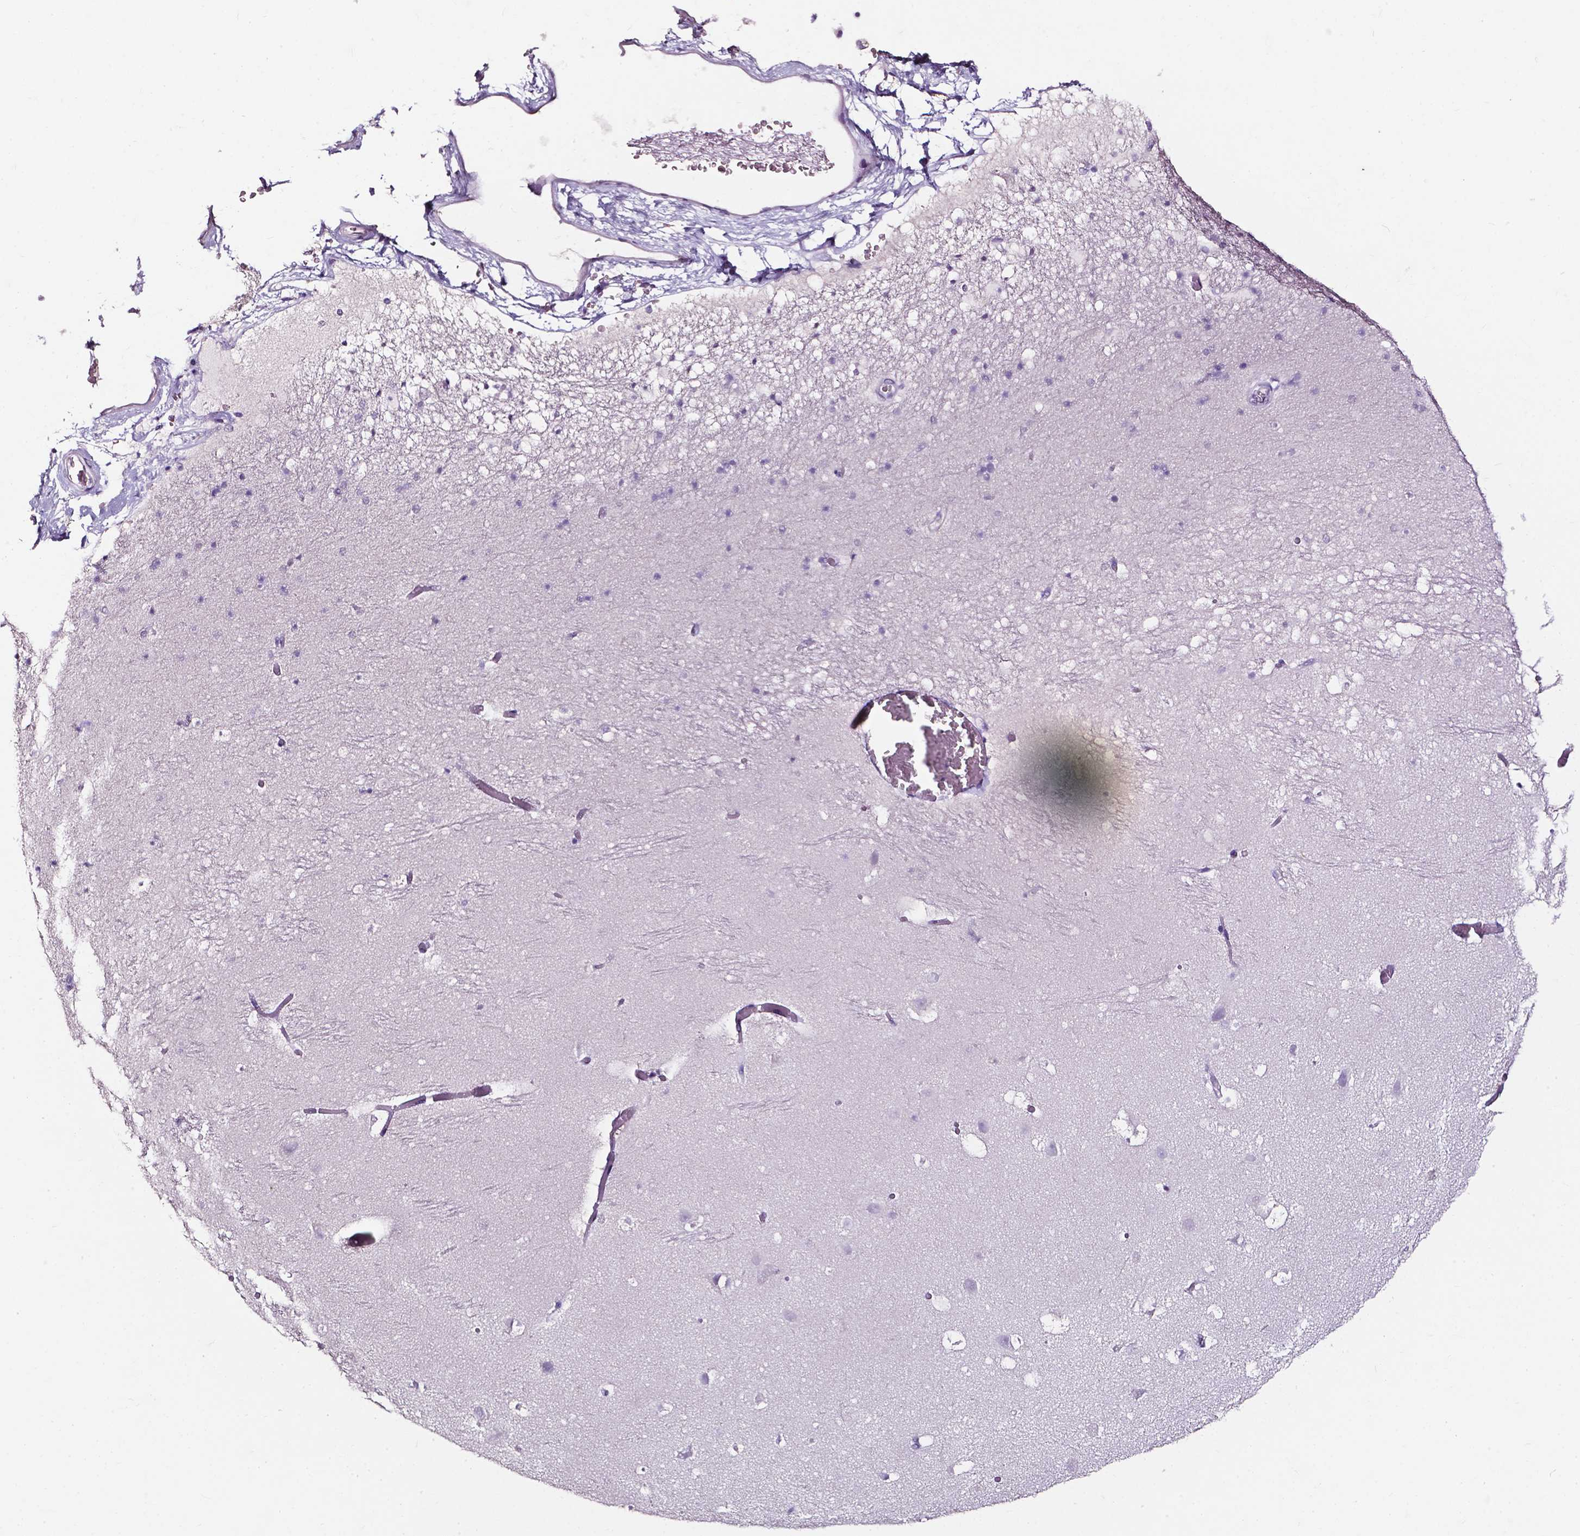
{"staining": {"intensity": "negative", "quantity": "none", "location": "none"}, "tissue": "hippocampus", "cell_type": "Glial cells", "image_type": "normal", "snomed": [{"axis": "morphology", "description": "Normal tissue, NOS"}, {"axis": "topography", "description": "Hippocampus"}], "caption": "Glial cells are negative for protein expression in normal human hippocampus. The staining was performed using DAB to visualize the protein expression in brown, while the nuclei were stained in blue with hematoxylin (Magnification: 20x).", "gene": "DEFA5", "patient": {"sex": "male", "age": 26}}